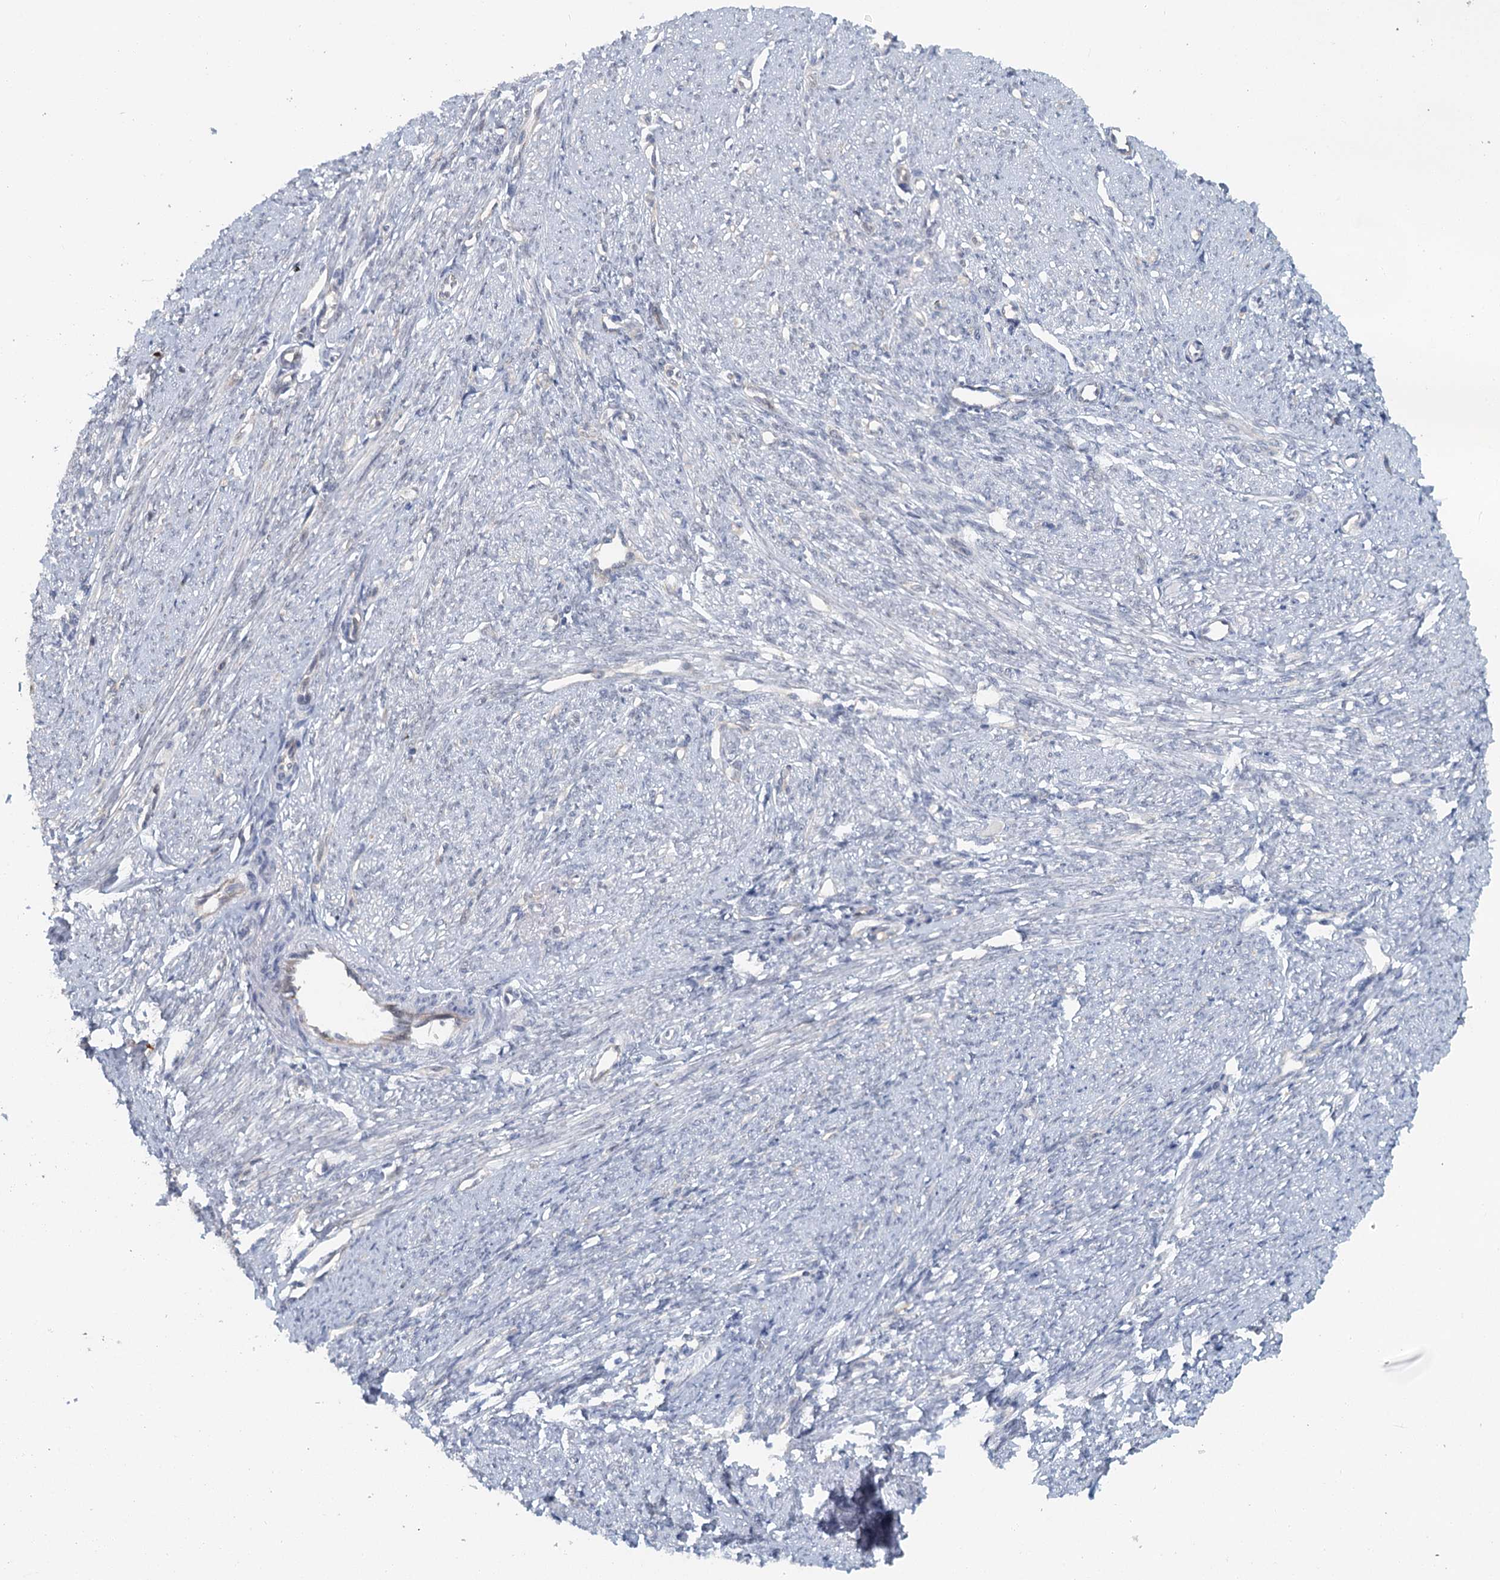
{"staining": {"intensity": "negative", "quantity": "none", "location": "none"}, "tissue": "smooth muscle", "cell_type": "Smooth muscle cells", "image_type": "normal", "snomed": [{"axis": "morphology", "description": "Normal tissue, NOS"}, {"axis": "topography", "description": "Smooth muscle"}, {"axis": "topography", "description": "Uterus"}], "caption": "A high-resolution micrograph shows immunohistochemistry (IHC) staining of benign smooth muscle, which reveals no significant staining in smooth muscle cells.", "gene": "TAS2R42", "patient": {"sex": "female", "age": 59}}